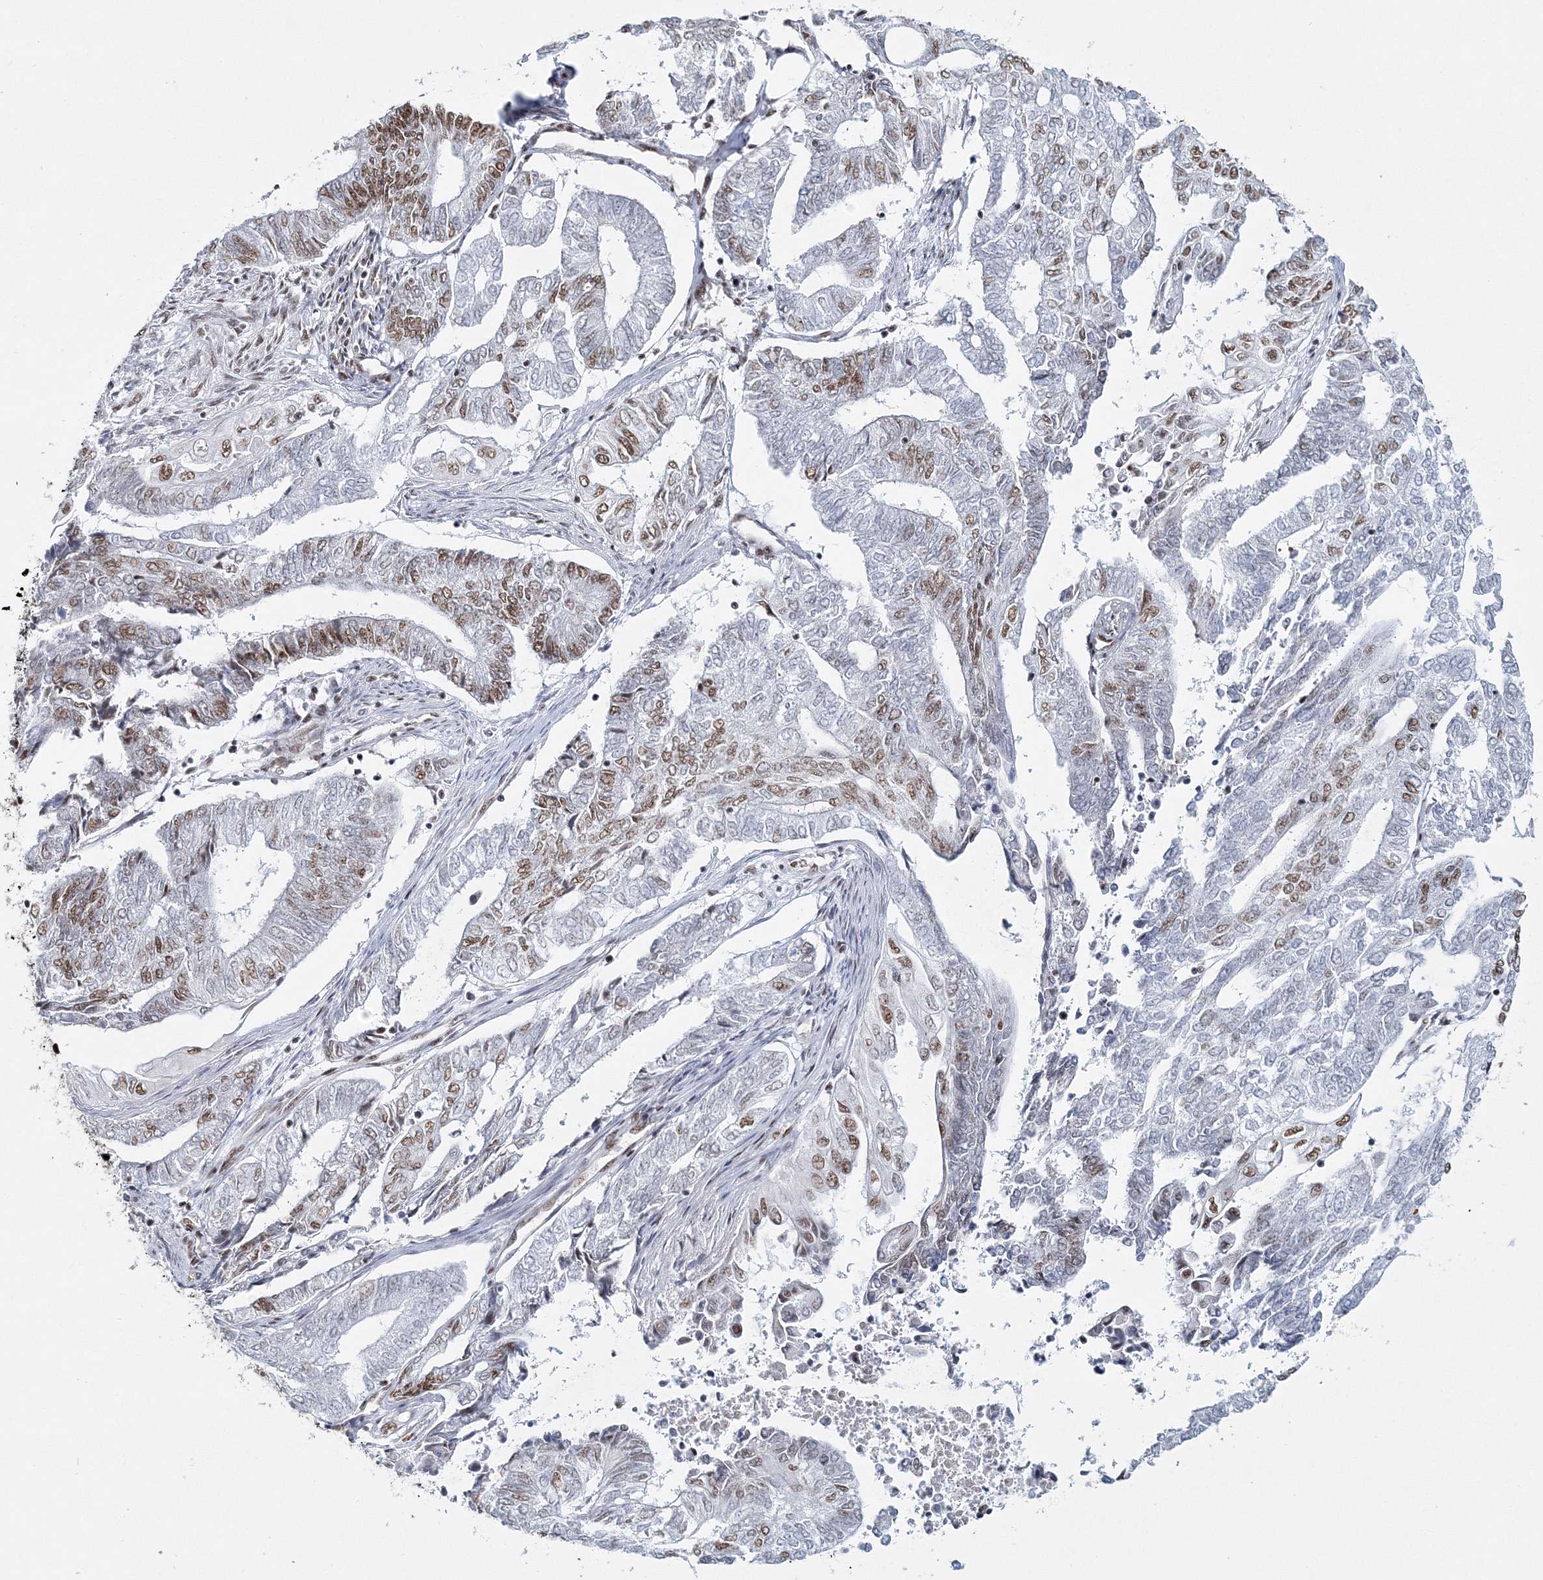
{"staining": {"intensity": "moderate", "quantity": "25%-75%", "location": "nuclear"}, "tissue": "endometrial cancer", "cell_type": "Tumor cells", "image_type": "cancer", "snomed": [{"axis": "morphology", "description": "Adenocarcinoma, NOS"}, {"axis": "topography", "description": "Uterus"}, {"axis": "topography", "description": "Endometrium"}], "caption": "Tumor cells show moderate nuclear positivity in about 25%-75% of cells in endometrial cancer. (Brightfield microscopy of DAB IHC at high magnification).", "gene": "QRICH1", "patient": {"sex": "female", "age": 70}}